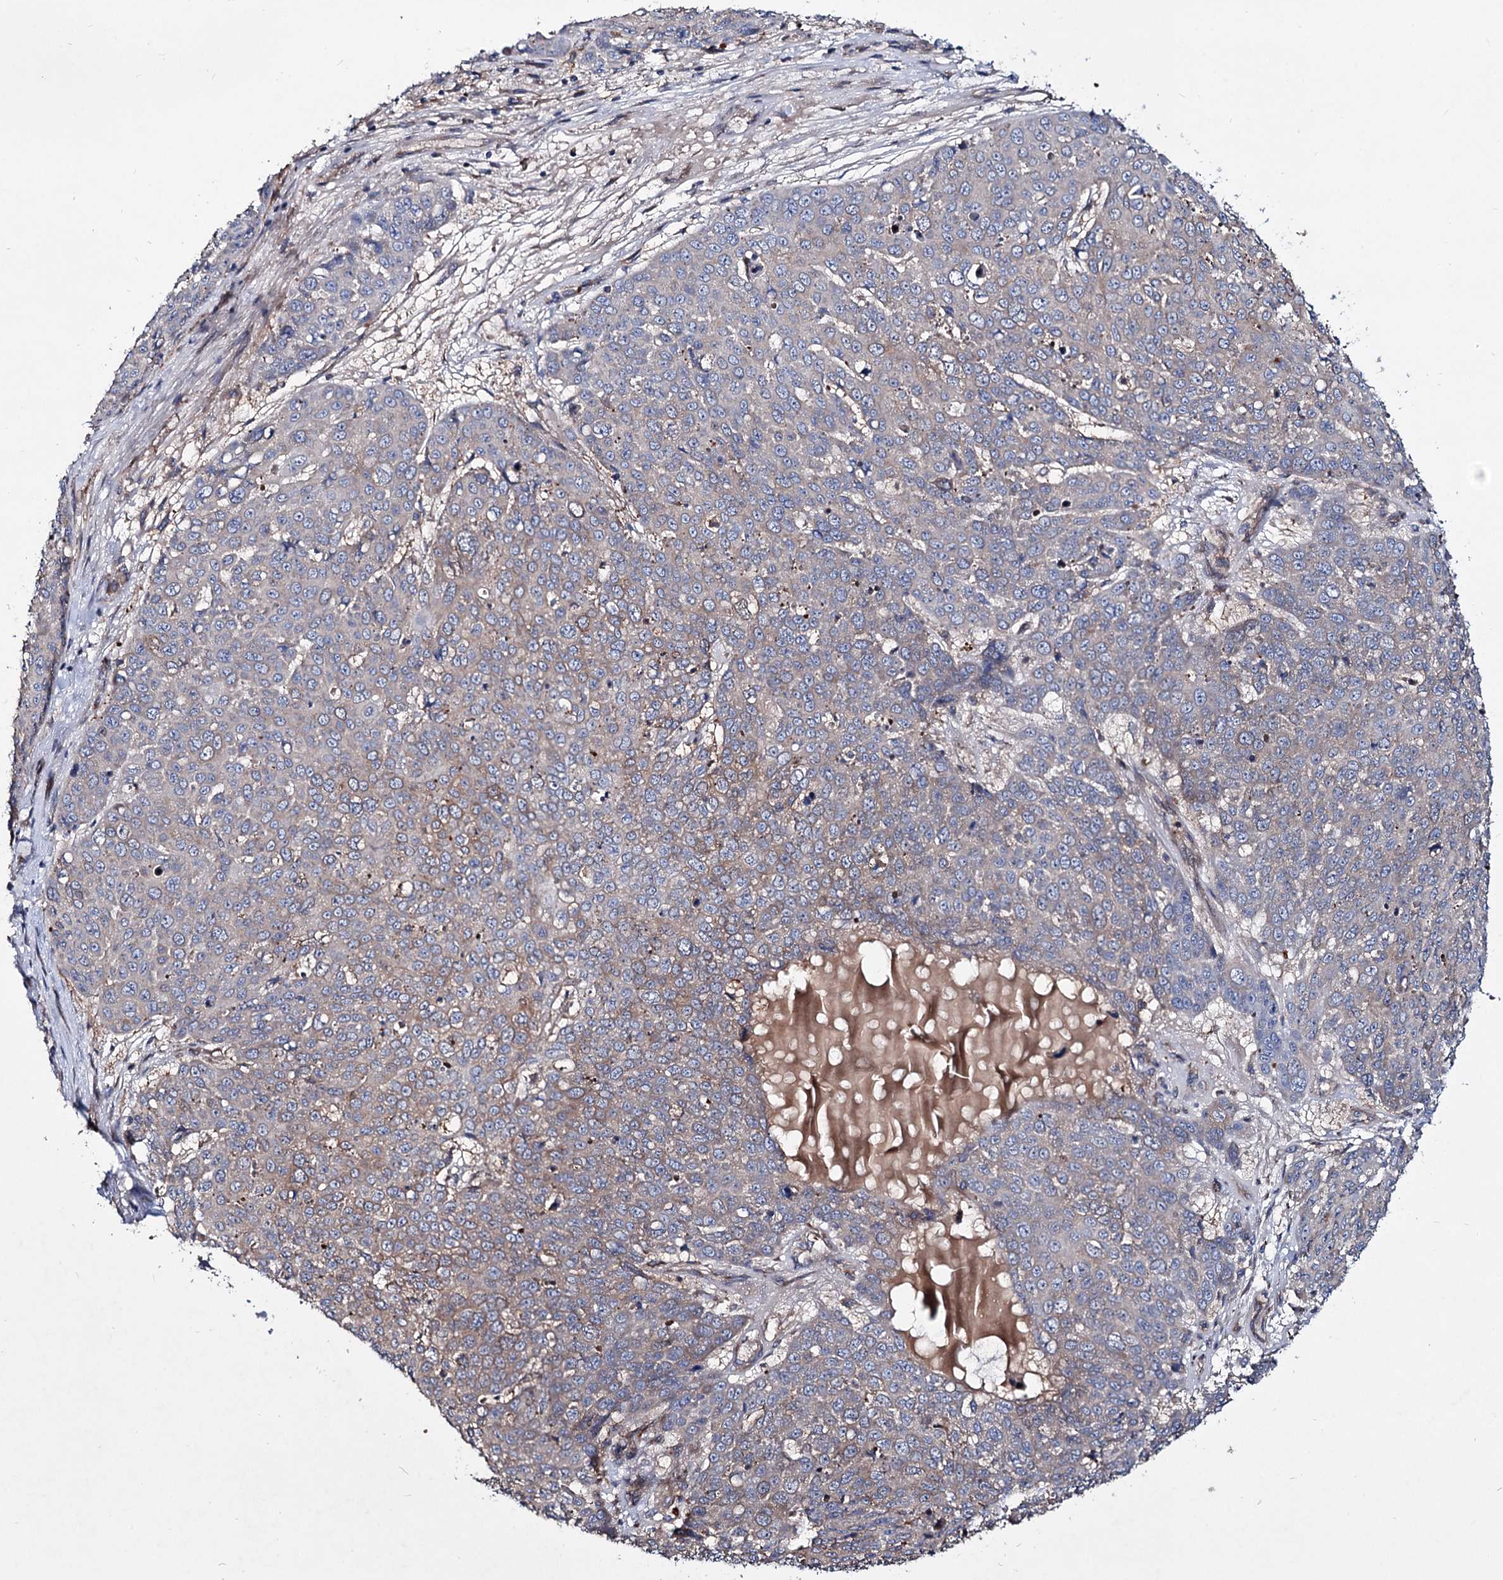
{"staining": {"intensity": "weak", "quantity": "<25%", "location": "cytoplasmic/membranous"}, "tissue": "skin cancer", "cell_type": "Tumor cells", "image_type": "cancer", "snomed": [{"axis": "morphology", "description": "Squamous cell carcinoma, NOS"}, {"axis": "topography", "description": "Skin"}], "caption": "The histopathology image exhibits no staining of tumor cells in skin squamous cell carcinoma.", "gene": "PTDSS2", "patient": {"sex": "male", "age": 71}}